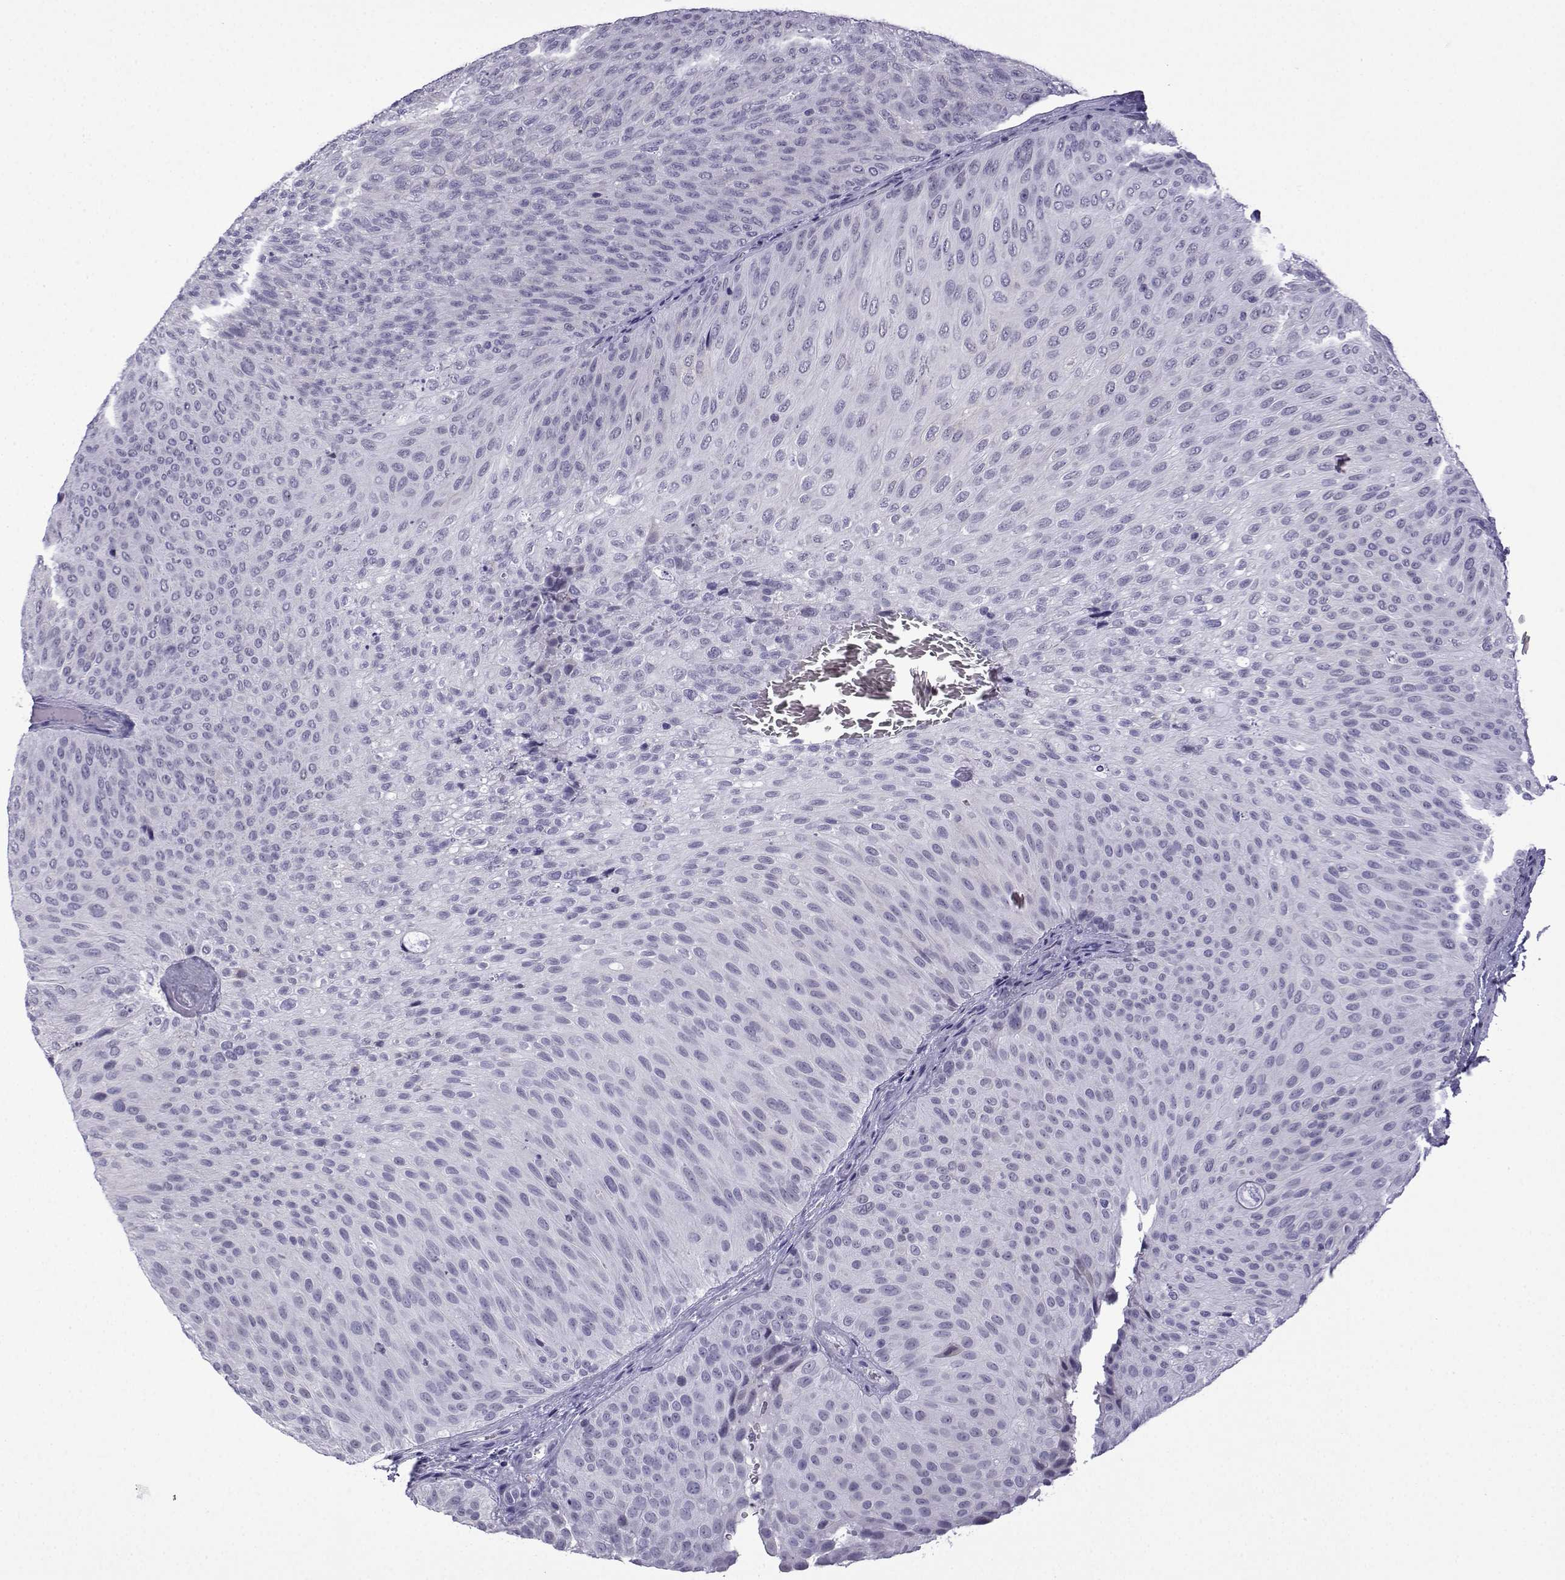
{"staining": {"intensity": "negative", "quantity": "none", "location": "none"}, "tissue": "urothelial cancer", "cell_type": "Tumor cells", "image_type": "cancer", "snomed": [{"axis": "morphology", "description": "Urothelial carcinoma, Low grade"}, {"axis": "topography", "description": "Urinary bladder"}], "caption": "Protein analysis of urothelial cancer exhibits no significant positivity in tumor cells.", "gene": "MRGBP", "patient": {"sex": "male", "age": 78}}